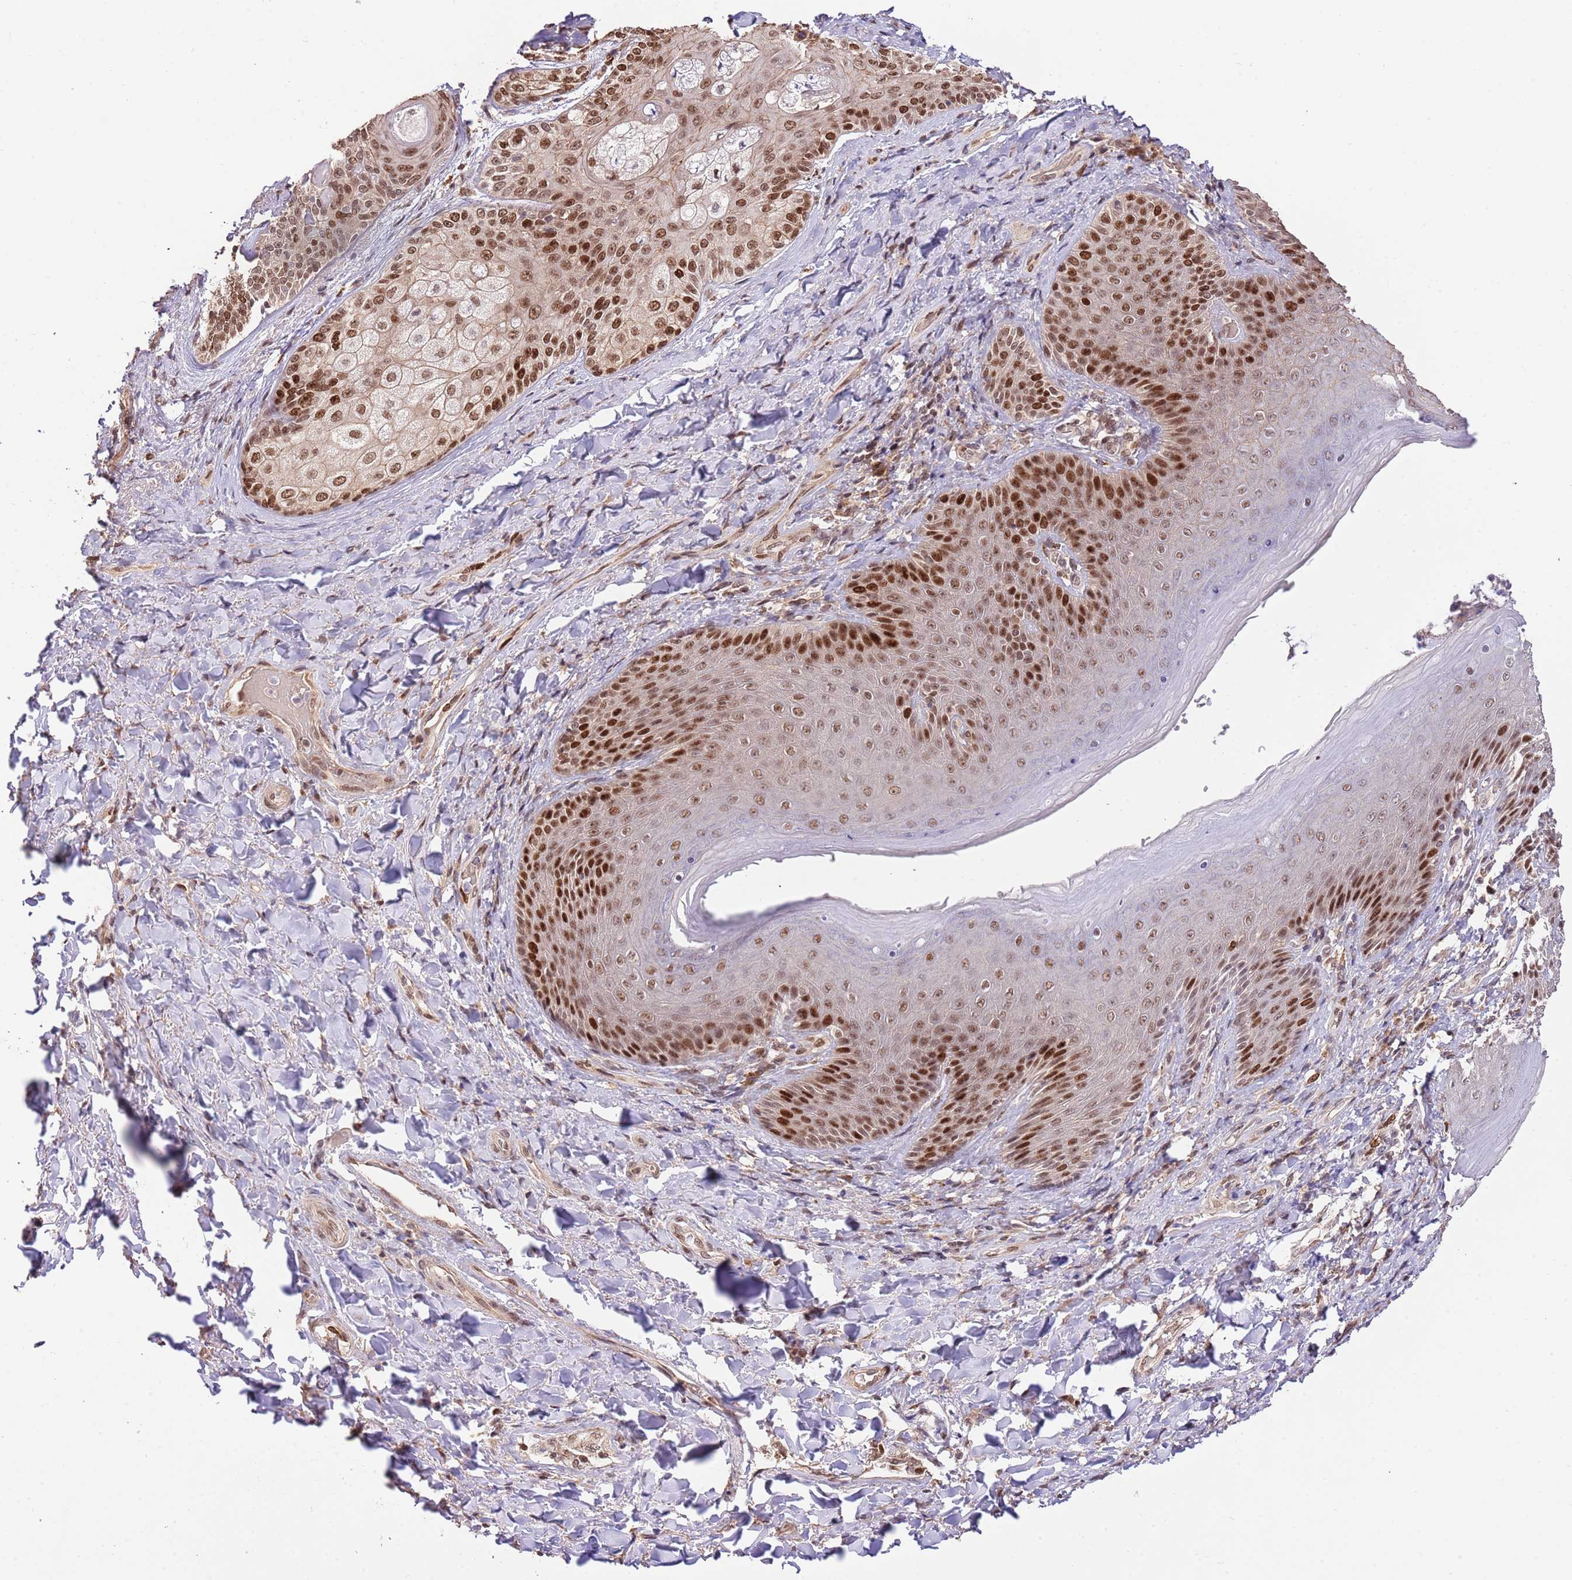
{"staining": {"intensity": "moderate", "quantity": ">75%", "location": "nuclear"}, "tissue": "skin", "cell_type": "Epidermal cells", "image_type": "normal", "snomed": [{"axis": "morphology", "description": "Normal tissue, NOS"}, {"axis": "topography", "description": "Anal"}], "caption": "A medium amount of moderate nuclear positivity is present in approximately >75% of epidermal cells in benign skin.", "gene": "RIF1", "patient": {"sex": "female", "age": 89}}